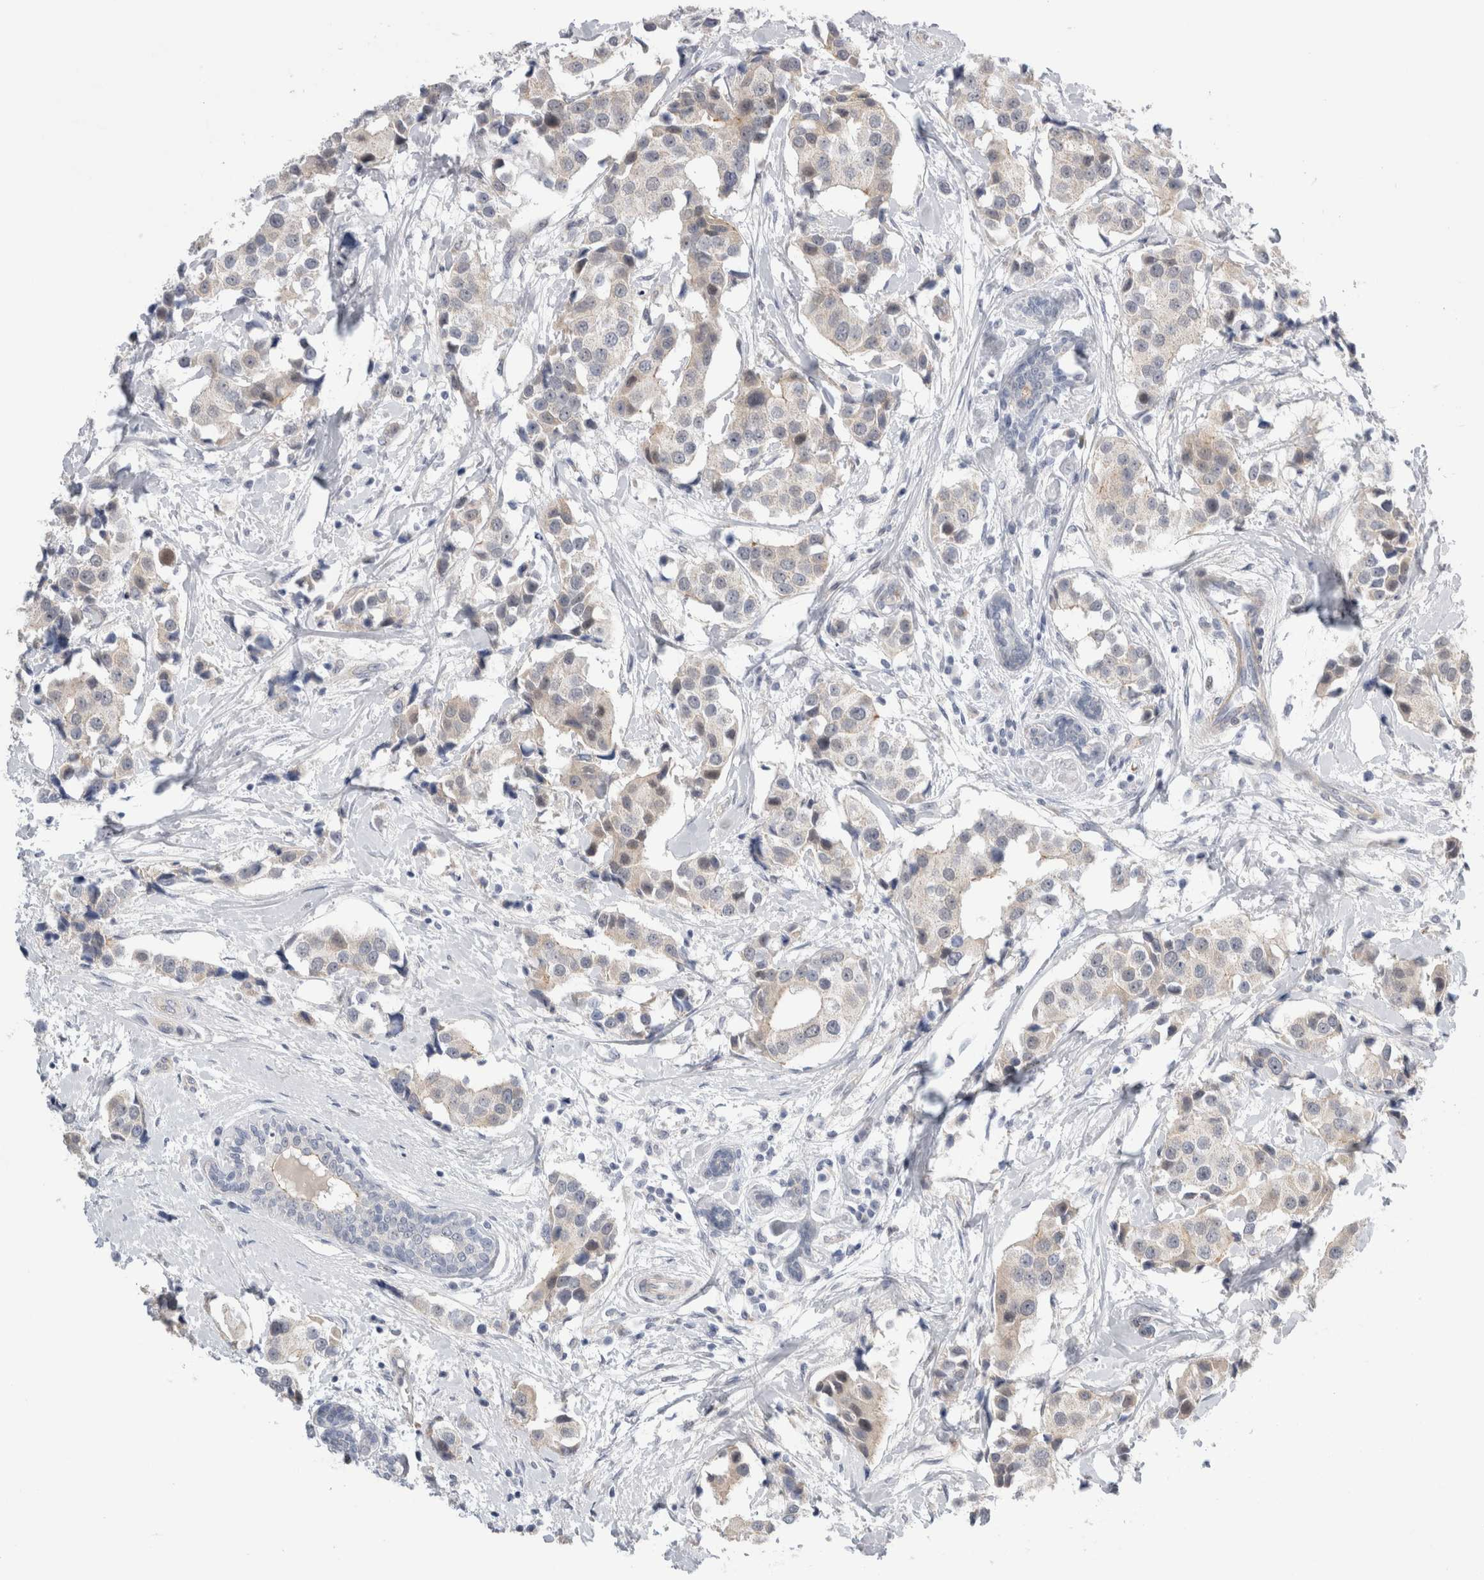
{"staining": {"intensity": "weak", "quantity": "<25%", "location": "cytoplasmic/membranous"}, "tissue": "breast cancer", "cell_type": "Tumor cells", "image_type": "cancer", "snomed": [{"axis": "morphology", "description": "Normal tissue, NOS"}, {"axis": "morphology", "description": "Duct carcinoma"}, {"axis": "topography", "description": "Breast"}], "caption": "Intraductal carcinoma (breast) stained for a protein using IHC demonstrates no staining tumor cells.", "gene": "TAFA5", "patient": {"sex": "female", "age": 39}}